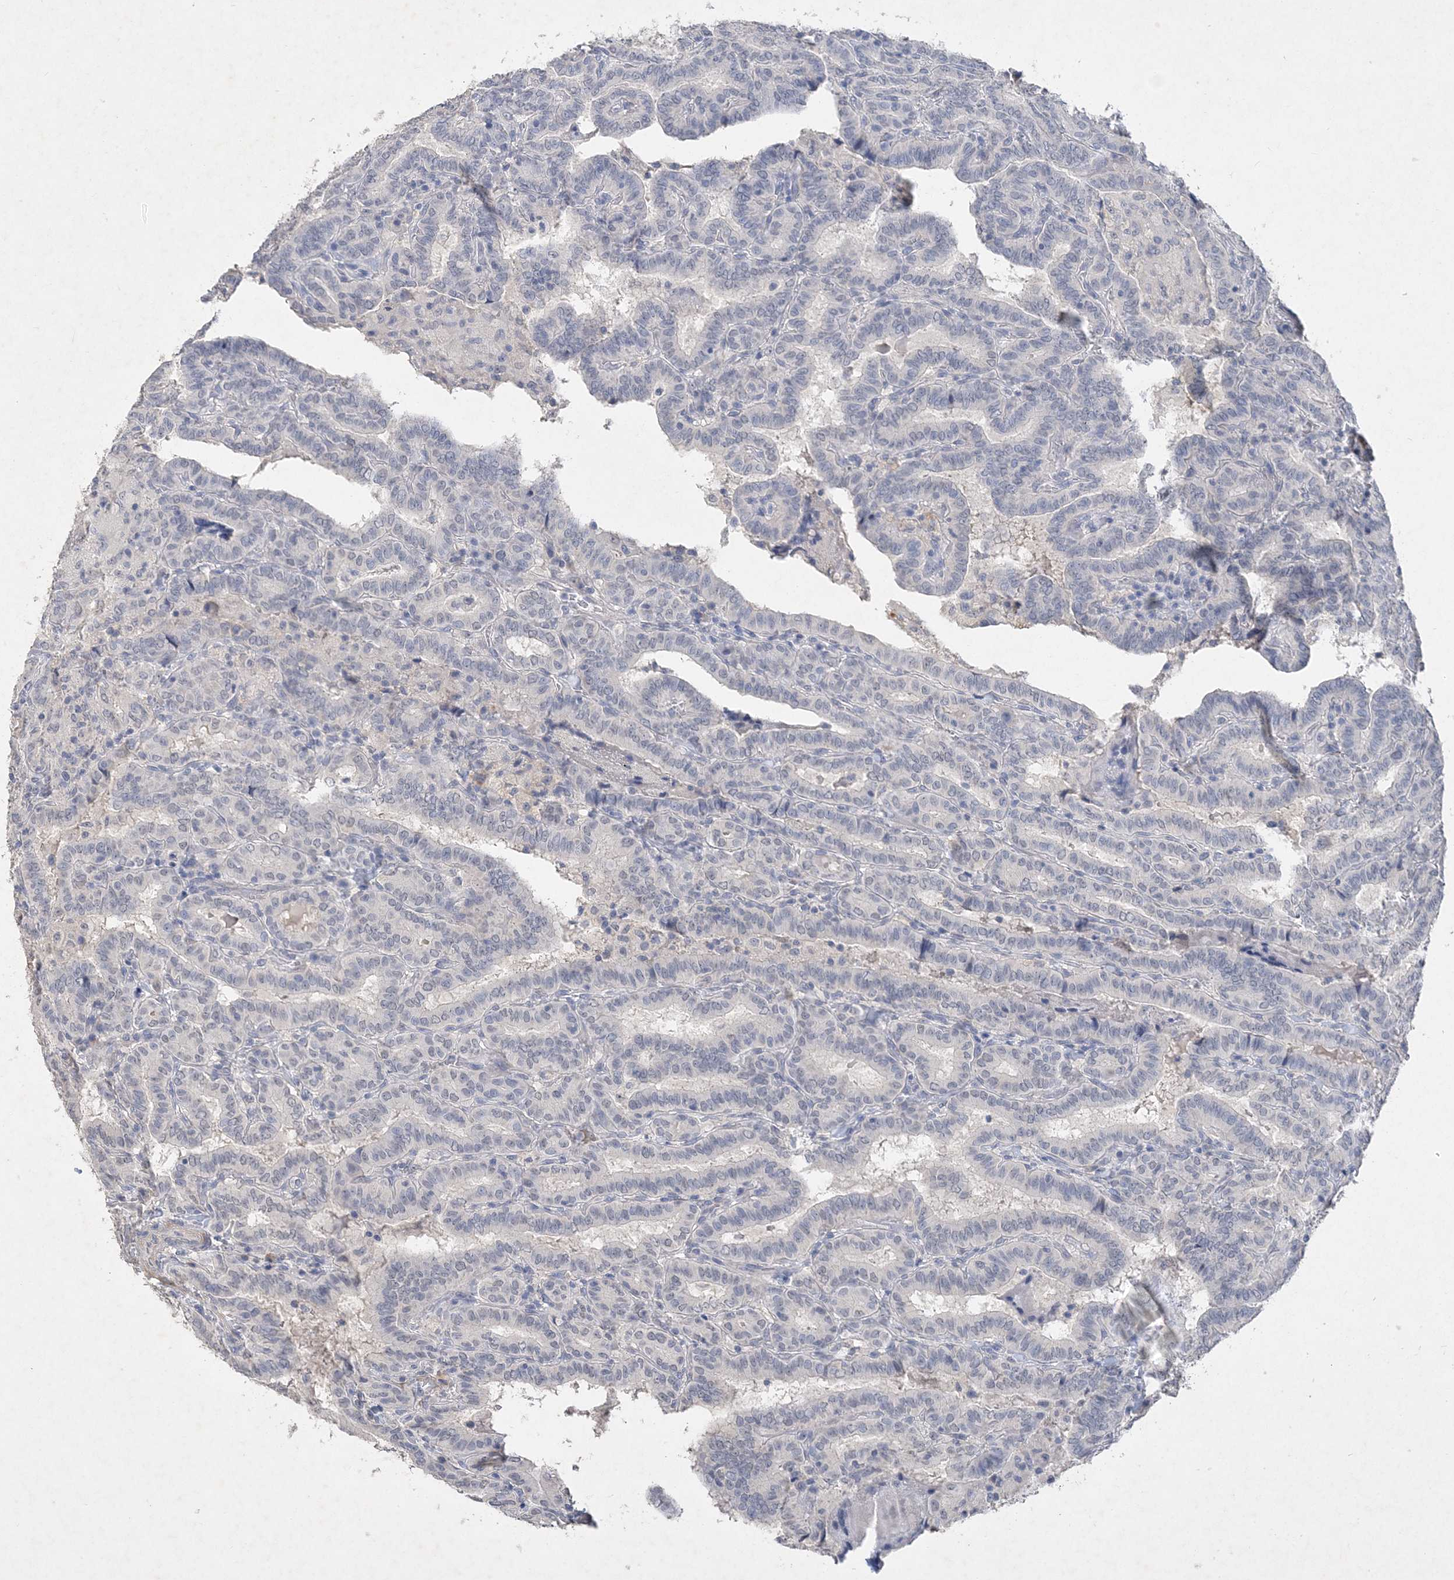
{"staining": {"intensity": "negative", "quantity": "none", "location": "none"}, "tissue": "thyroid cancer", "cell_type": "Tumor cells", "image_type": "cancer", "snomed": [{"axis": "morphology", "description": "Papillary adenocarcinoma, NOS"}, {"axis": "topography", "description": "Thyroid gland"}], "caption": "Immunohistochemical staining of human thyroid cancer displays no significant expression in tumor cells.", "gene": "C11orf58", "patient": {"sex": "female", "age": 72}}